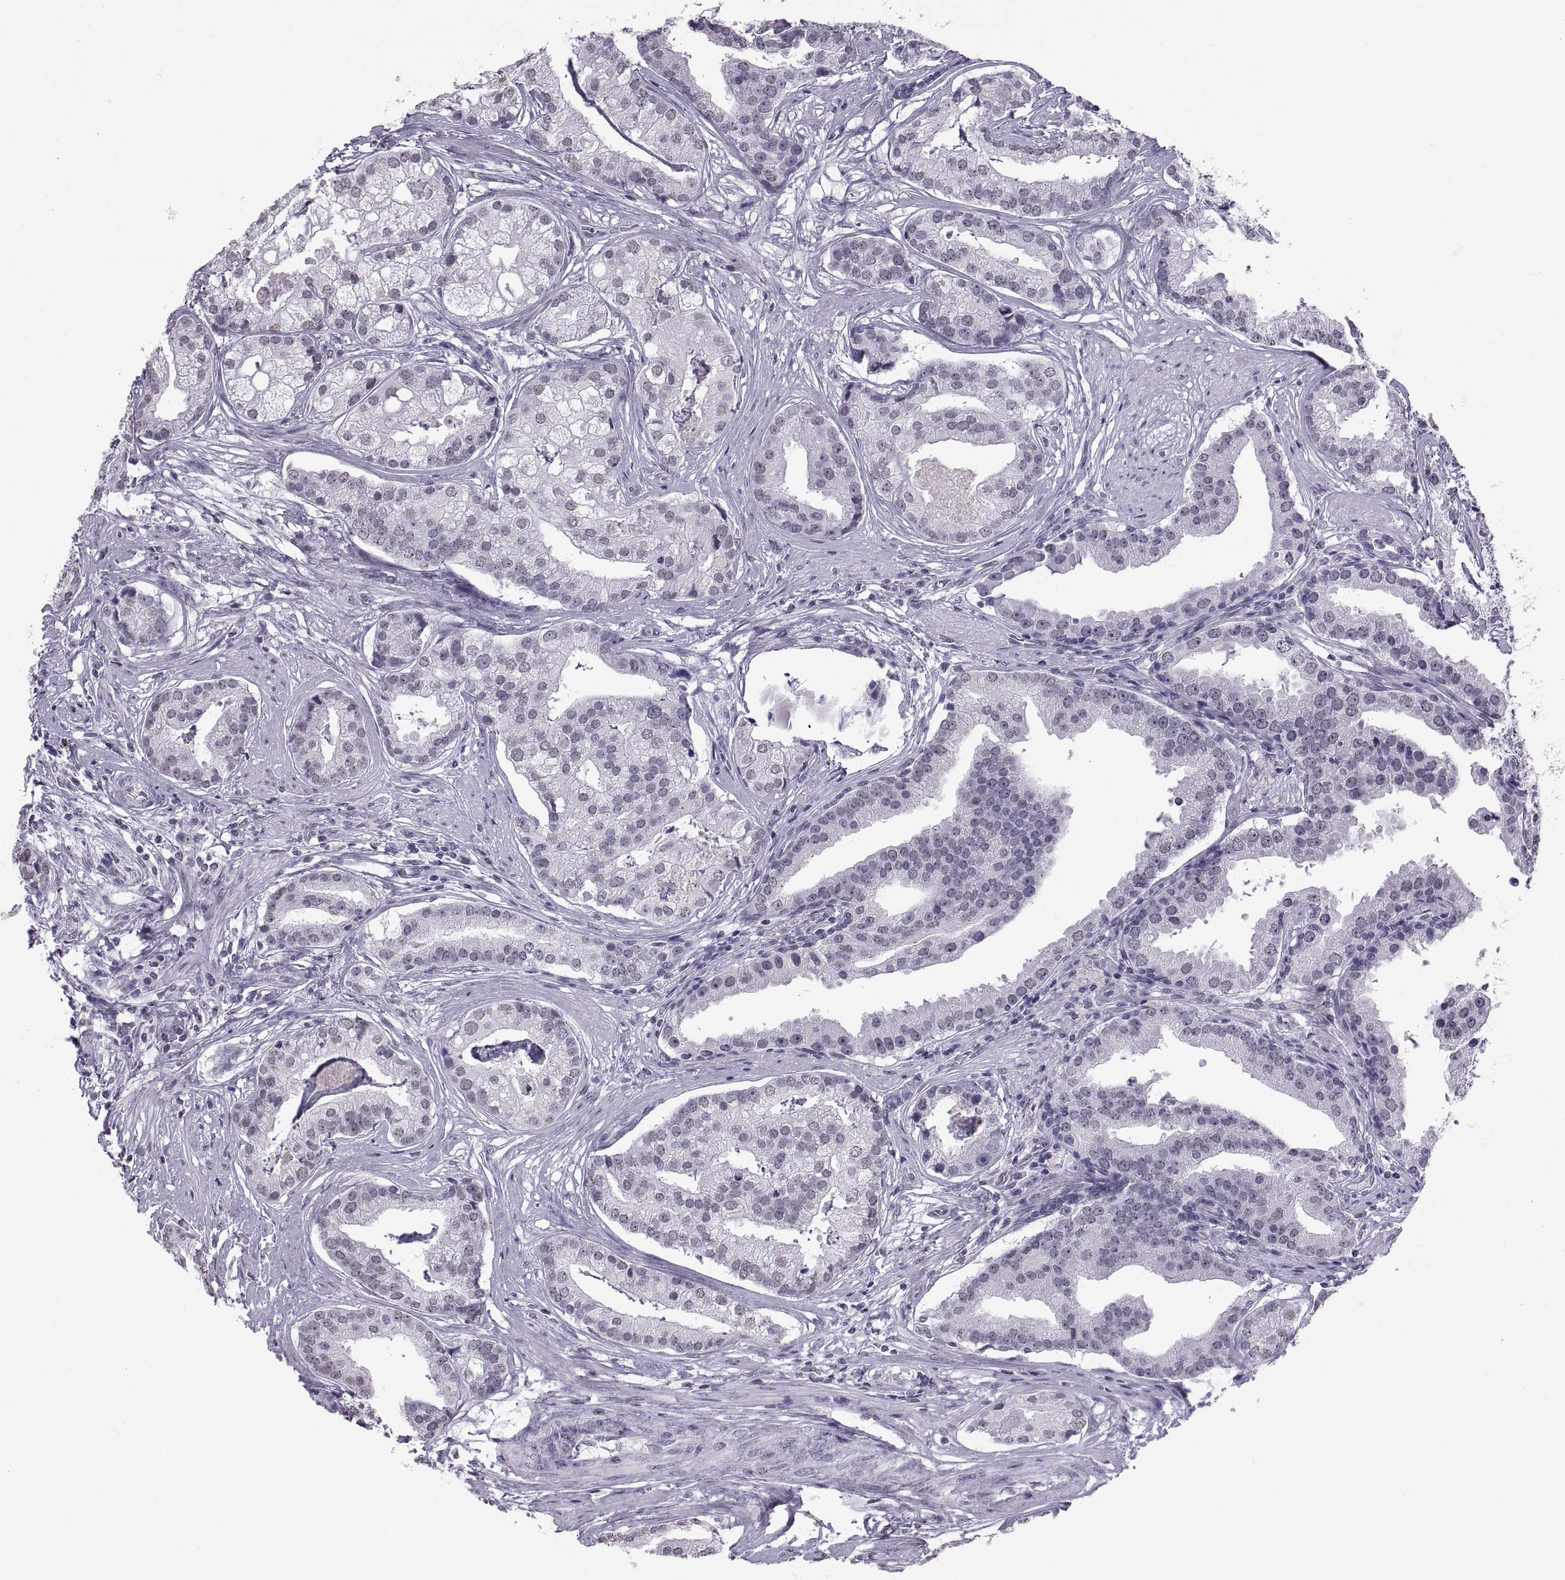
{"staining": {"intensity": "negative", "quantity": "none", "location": "none"}, "tissue": "prostate cancer", "cell_type": "Tumor cells", "image_type": "cancer", "snomed": [{"axis": "morphology", "description": "Adenocarcinoma, NOS"}, {"axis": "topography", "description": "Prostate and seminal vesicle, NOS"}, {"axis": "topography", "description": "Prostate"}], "caption": "There is no significant staining in tumor cells of prostate cancer.", "gene": "CARTPT", "patient": {"sex": "male", "age": 44}}